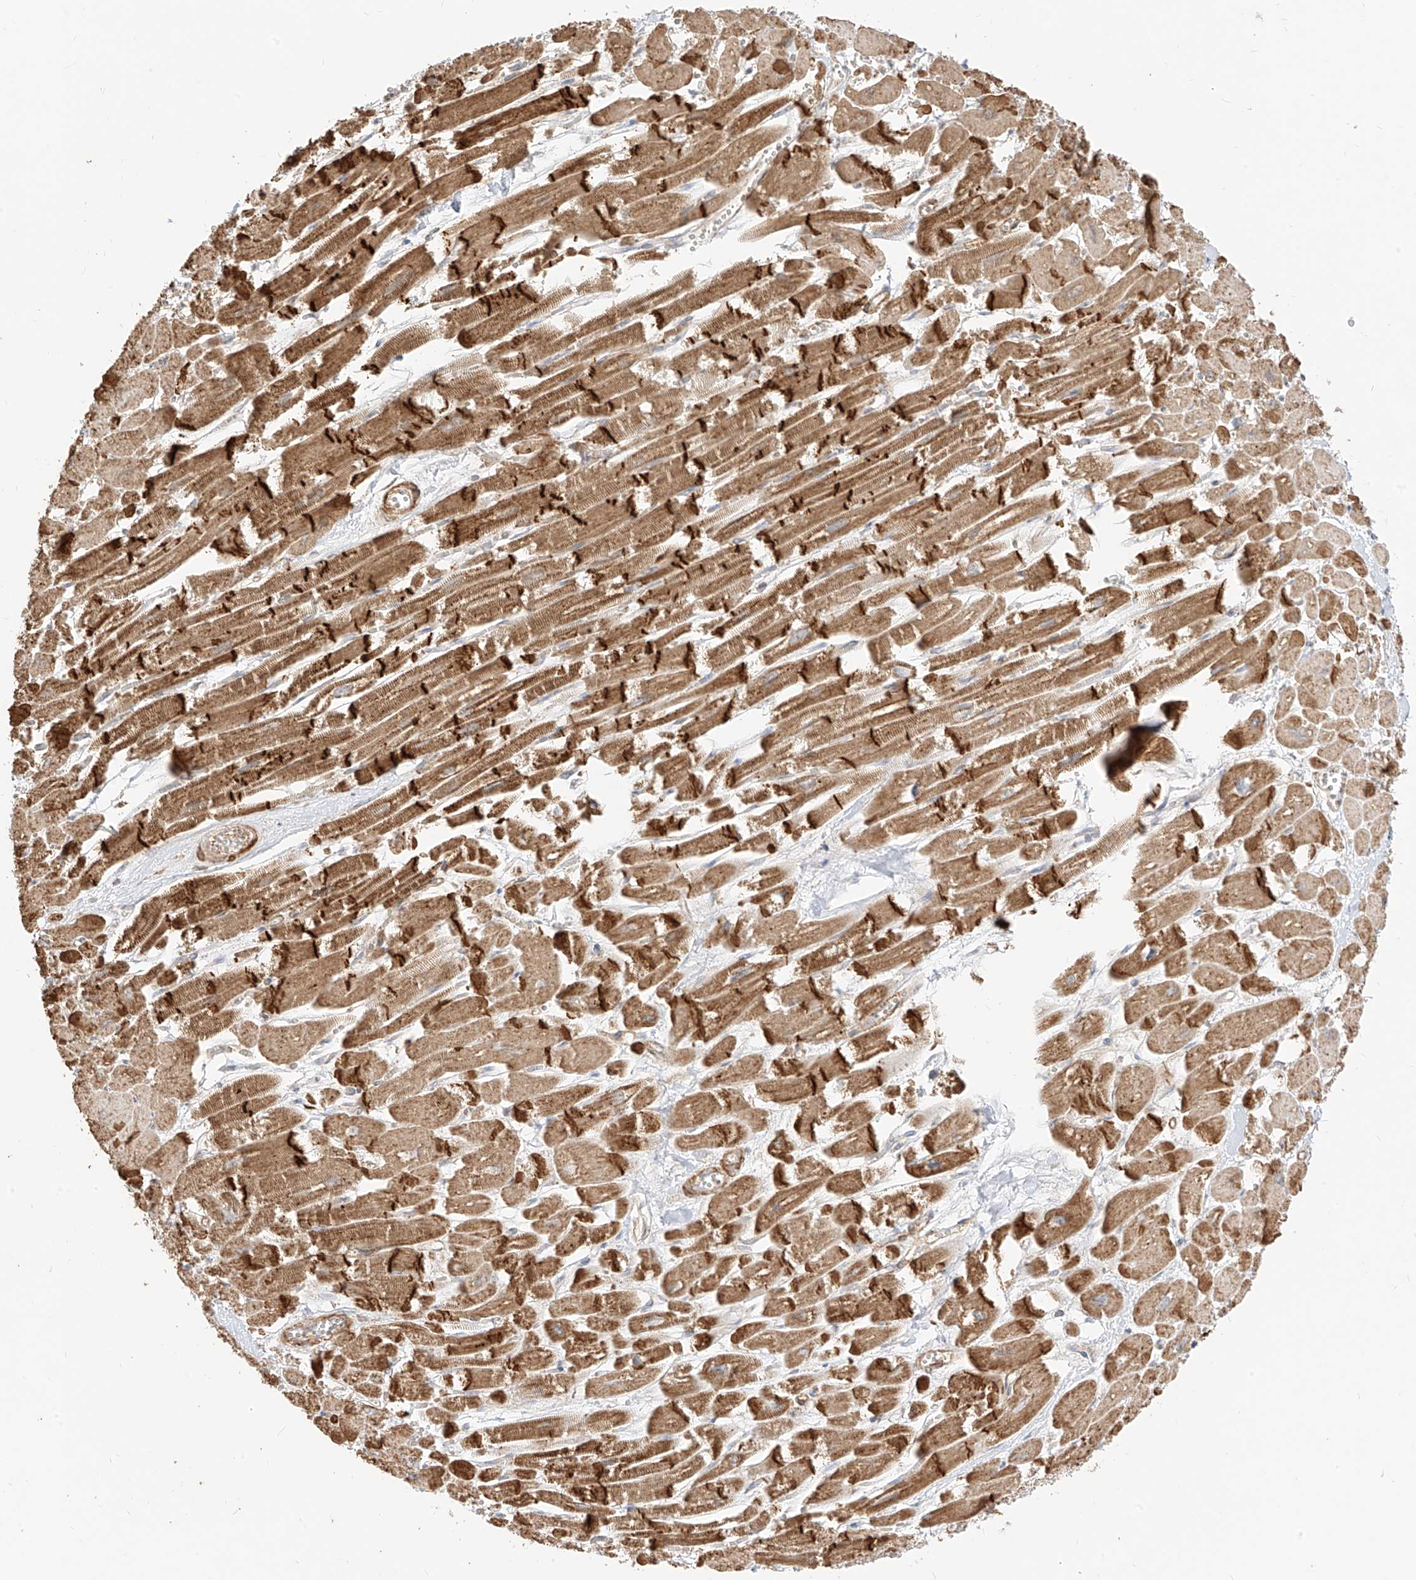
{"staining": {"intensity": "strong", "quantity": ">75%", "location": "cytoplasmic/membranous"}, "tissue": "heart muscle", "cell_type": "Cardiomyocytes", "image_type": "normal", "snomed": [{"axis": "morphology", "description": "Normal tissue, NOS"}, {"axis": "topography", "description": "Heart"}], "caption": "Immunohistochemistry staining of unremarkable heart muscle, which demonstrates high levels of strong cytoplasmic/membranous staining in about >75% of cardiomyocytes indicating strong cytoplasmic/membranous protein expression. The staining was performed using DAB (brown) for protein detection and nuclei were counterstained in hematoxylin (blue).", "gene": "PLCL1", "patient": {"sex": "male", "age": 54}}